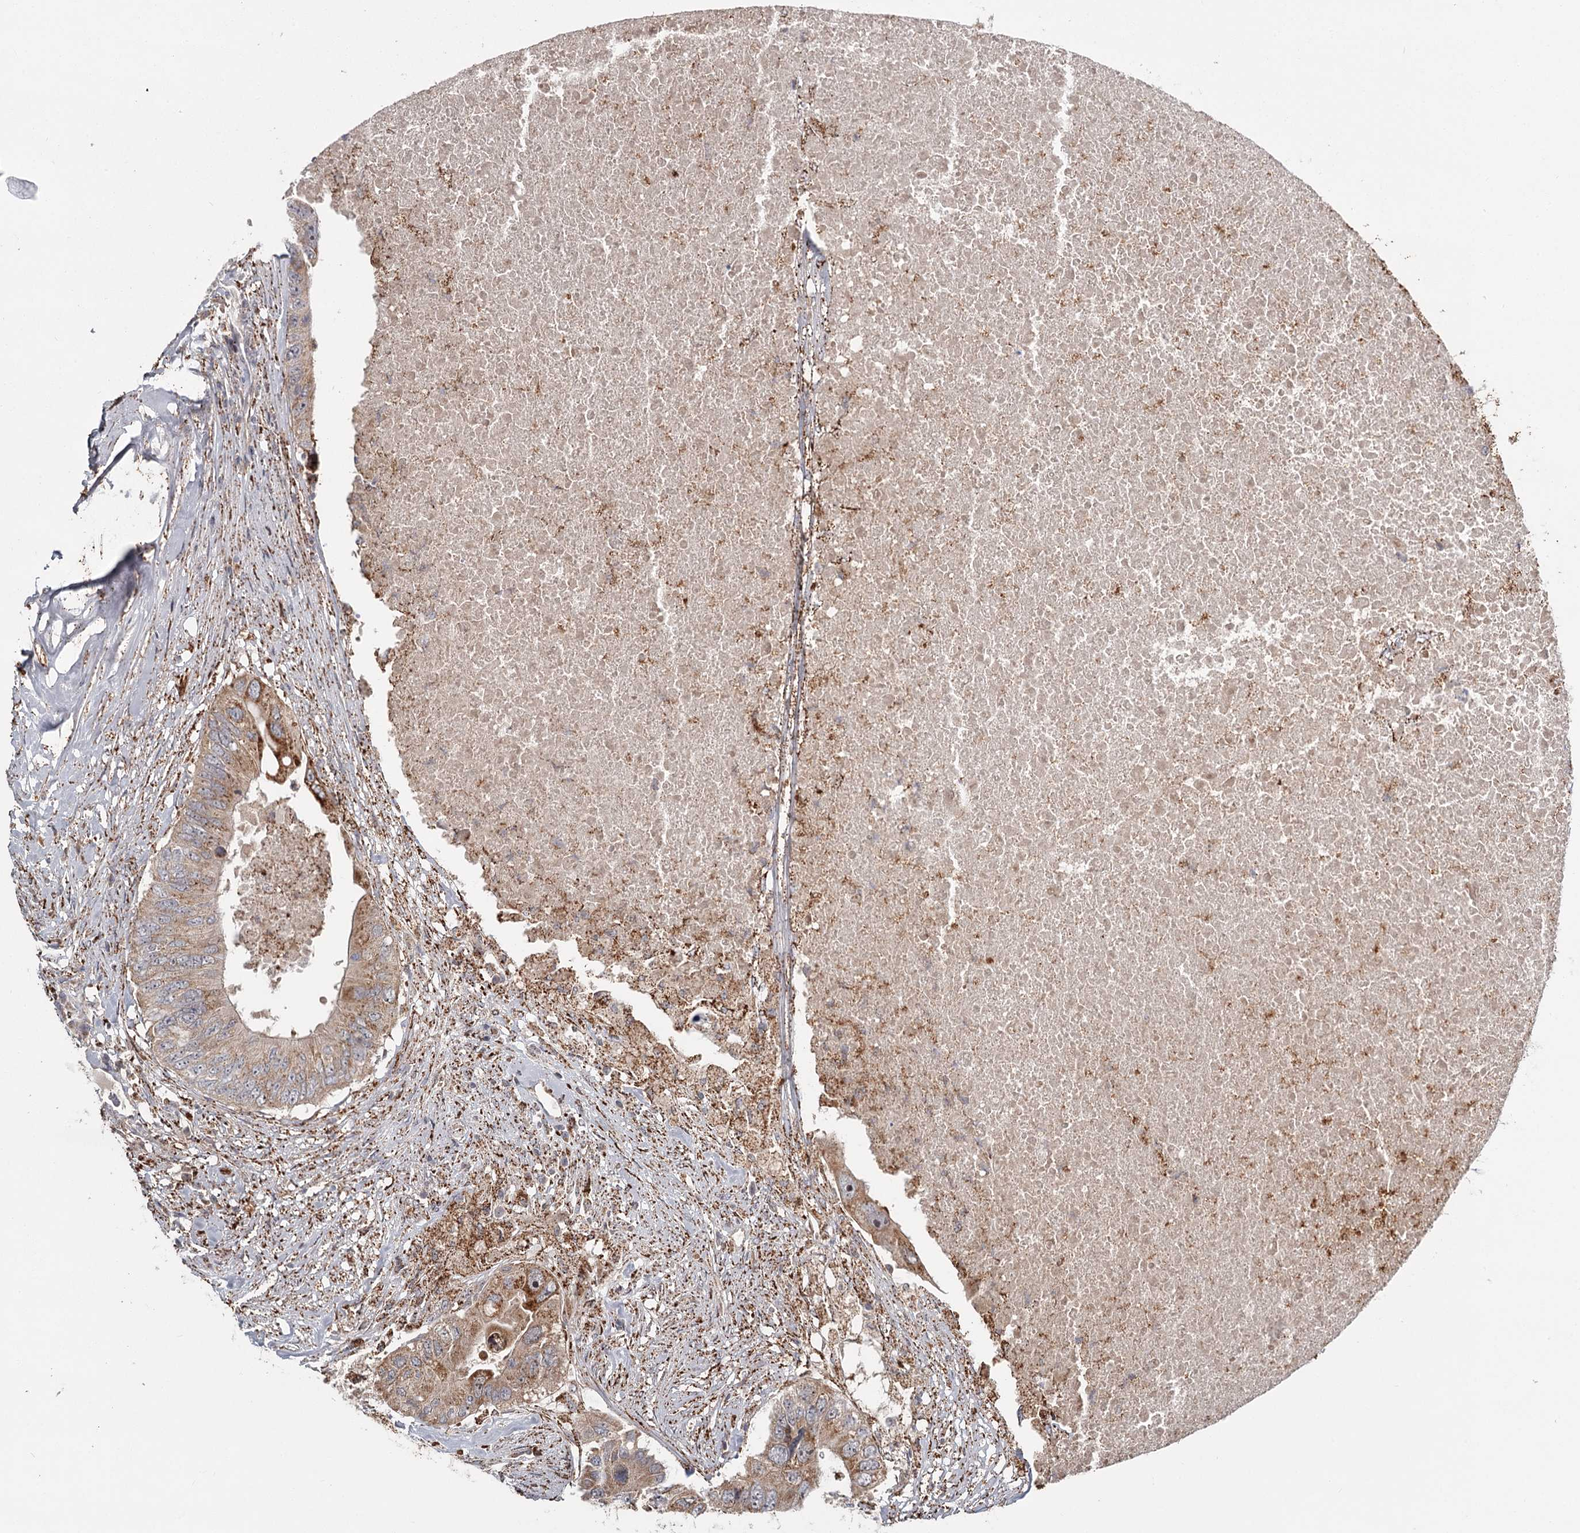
{"staining": {"intensity": "moderate", "quantity": ">75%", "location": "cytoplasmic/membranous"}, "tissue": "colorectal cancer", "cell_type": "Tumor cells", "image_type": "cancer", "snomed": [{"axis": "morphology", "description": "Adenocarcinoma, NOS"}, {"axis": "topography", "description": "Colon"}], "caption": "Adenocarcinoma (colorectal) stained with DAB immunohistochemistry demonstrates medium levels of moderate cytoplasmic/membranous expression in about >75% of tumor cells.", "gene": "CDC123", "patient": {"sex": "male", "age": 71}}